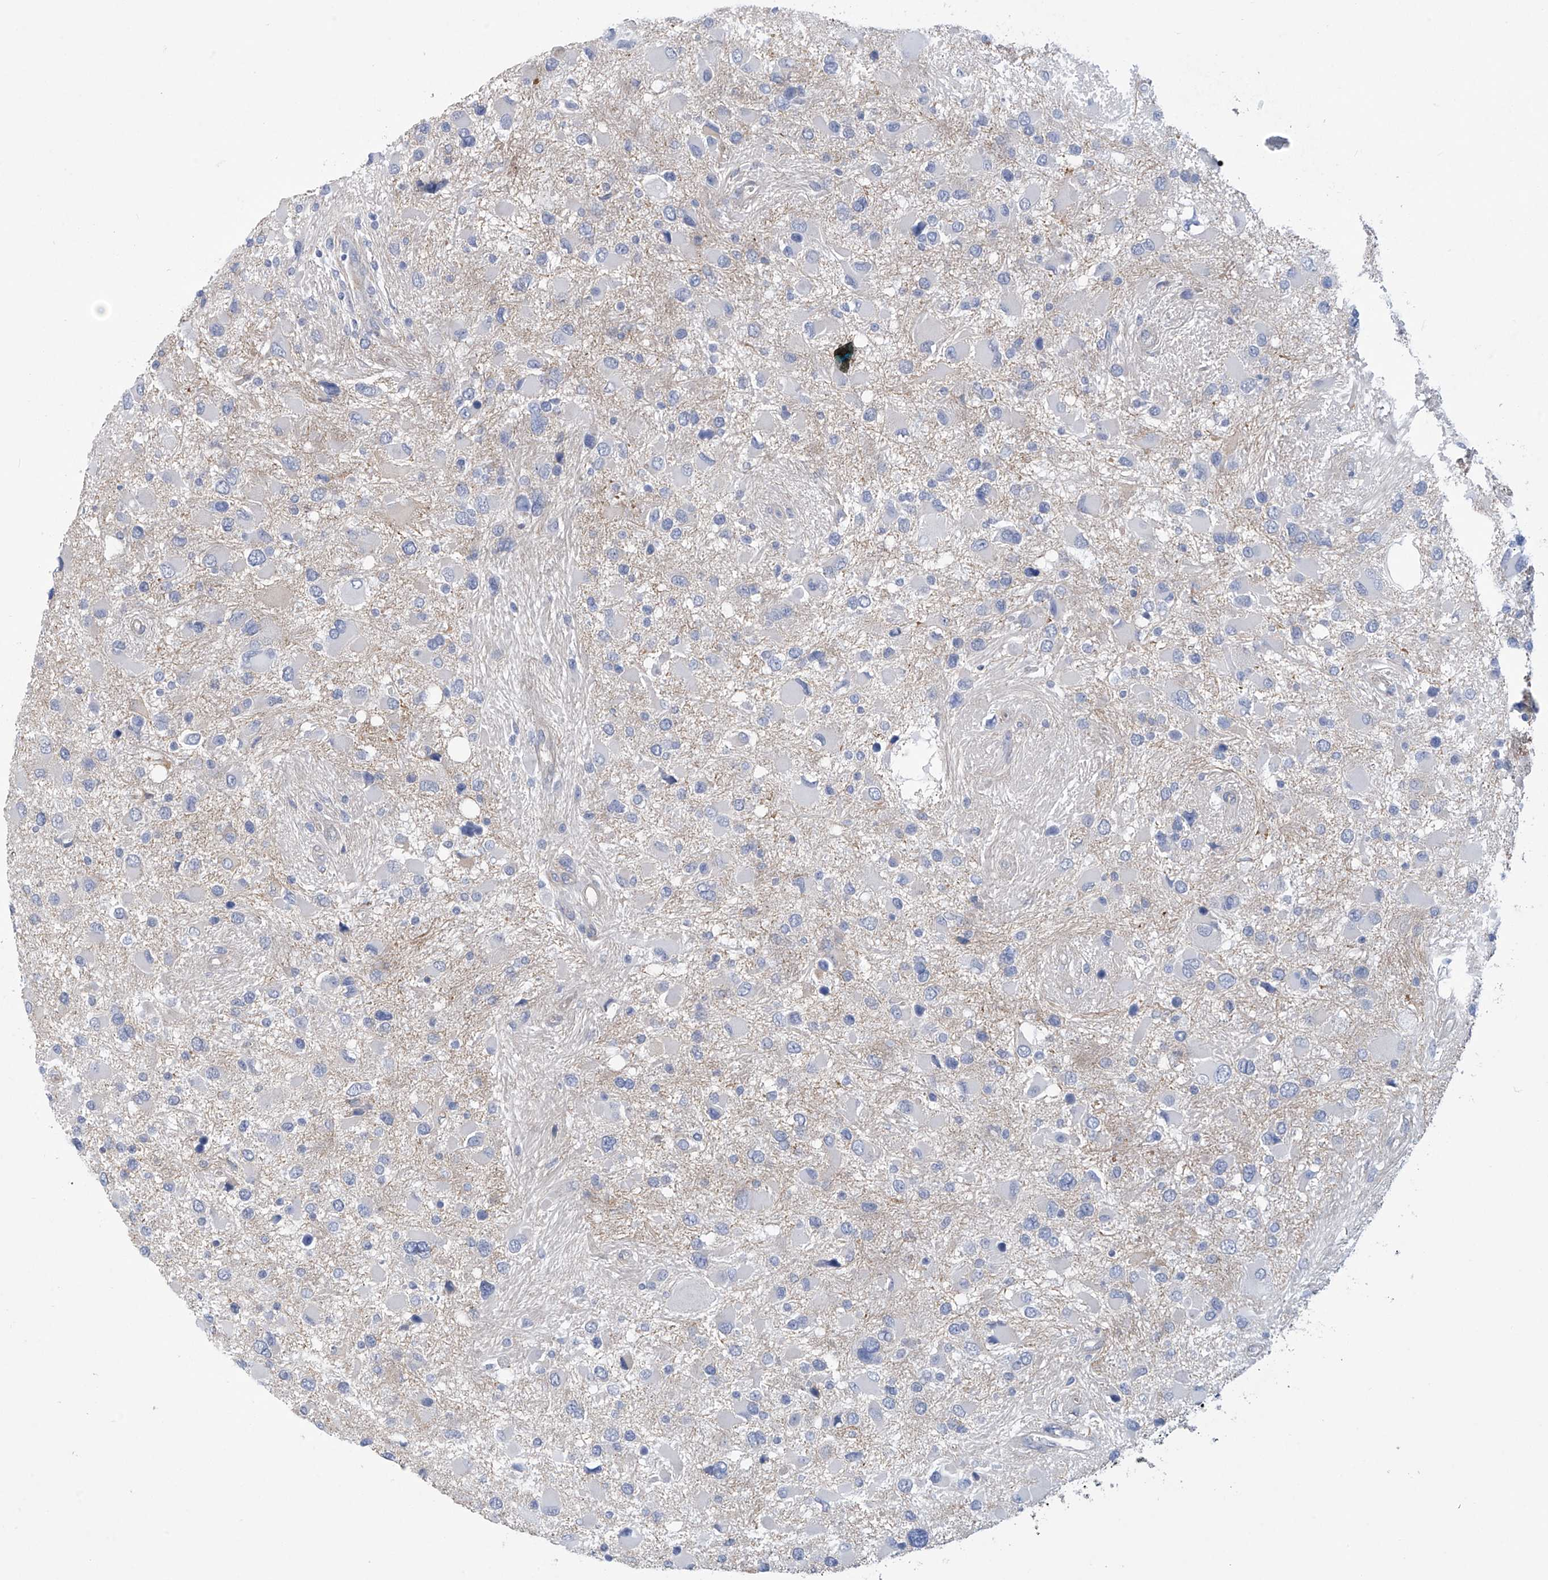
{"staining": {"intensity": "negative", "quantity": "none", "location": "none"}, "tissue": "glioma", "cell_type": "Tumor cells", "image_type": "cancer", "snomed": [{"axis": "morphology", "description": "Glioma, malignant, High grade"}, {"axis": "topography", "description": "Brain"}], "caption": "Image shows no significant protein expression in tumor cells of malignant high-grade glioma.", "gene": "ABHD13", "patient": {"sex": "male", "age": 53}}